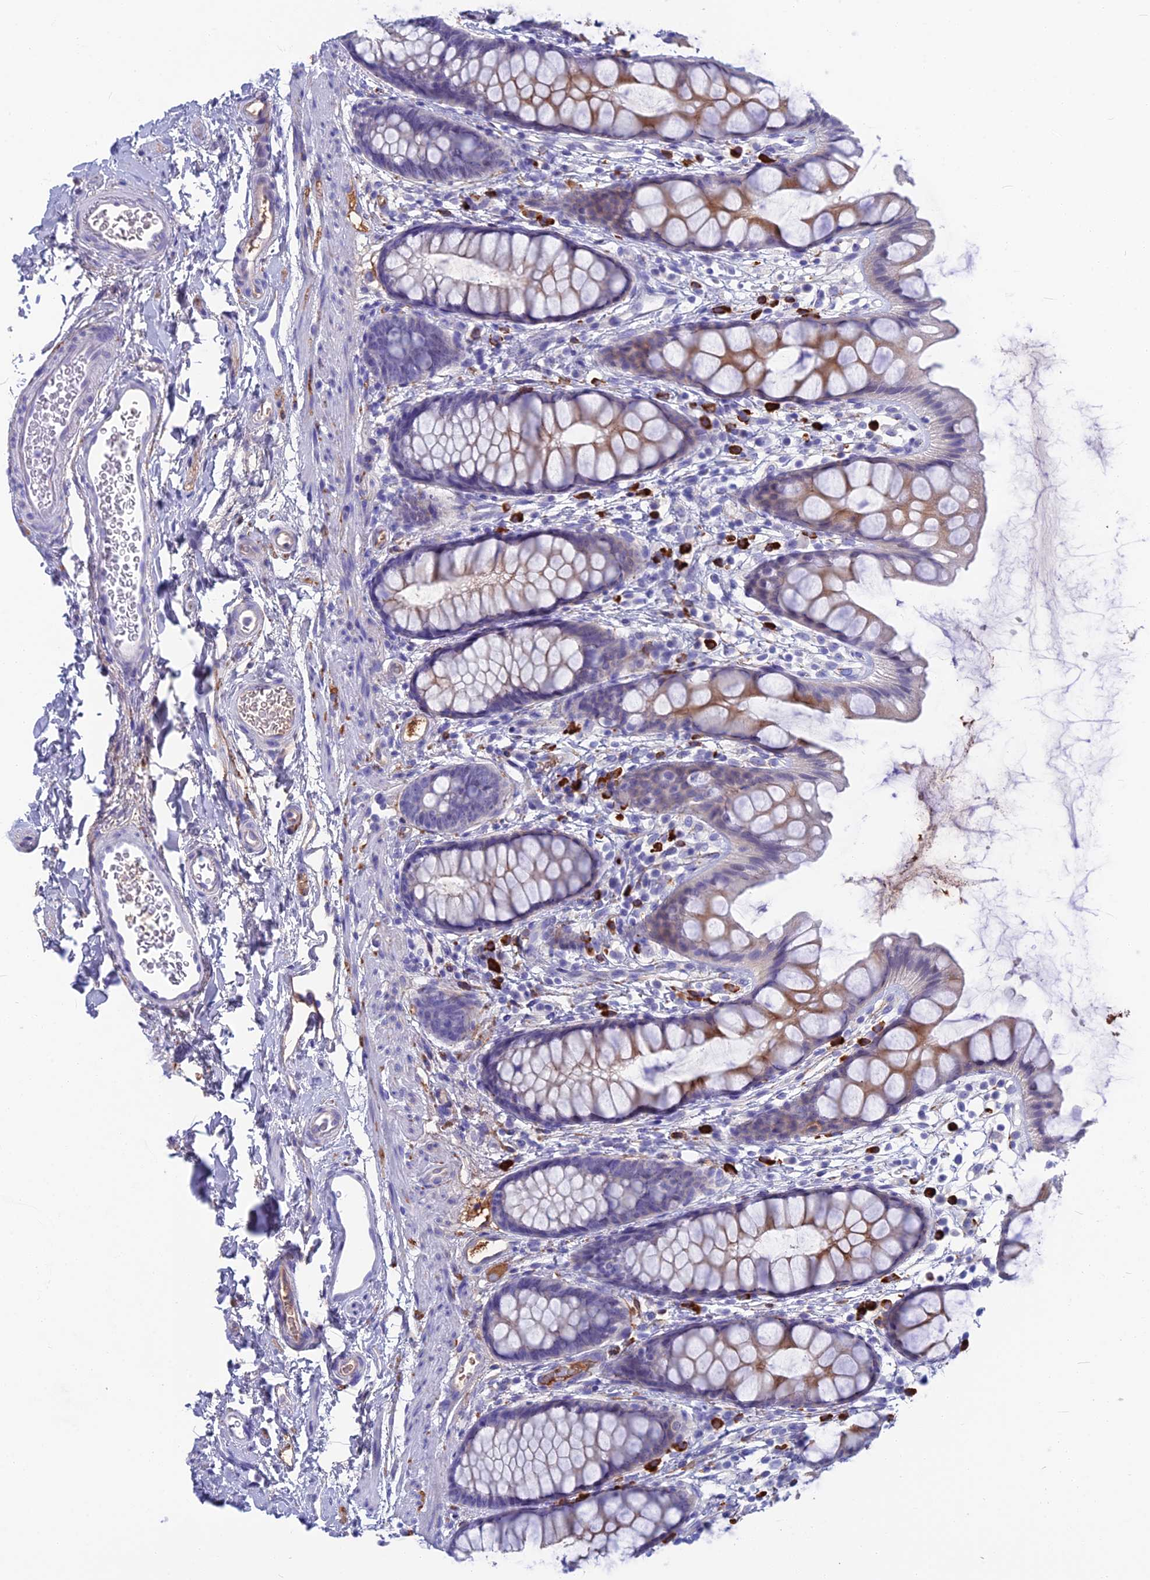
{"staining": {"intensity": "moderate", "quantity": "25%-75%", "location": "cytoplasmic/membranous"}, "tissue": "rectum", "cell_type": "Glandular cells", "image_type": "normal", "snomed": [{"axis": "morphology", "description": "Normal tissue, NOS"}, {"axis": "topography", "description": "Rectum"}], "caption": "Human rectum stained with a protein marker exhibits moderate staining in glandular cells.", "gene": "SNAP91", "patient": {"sex": "female", "age": 65}}